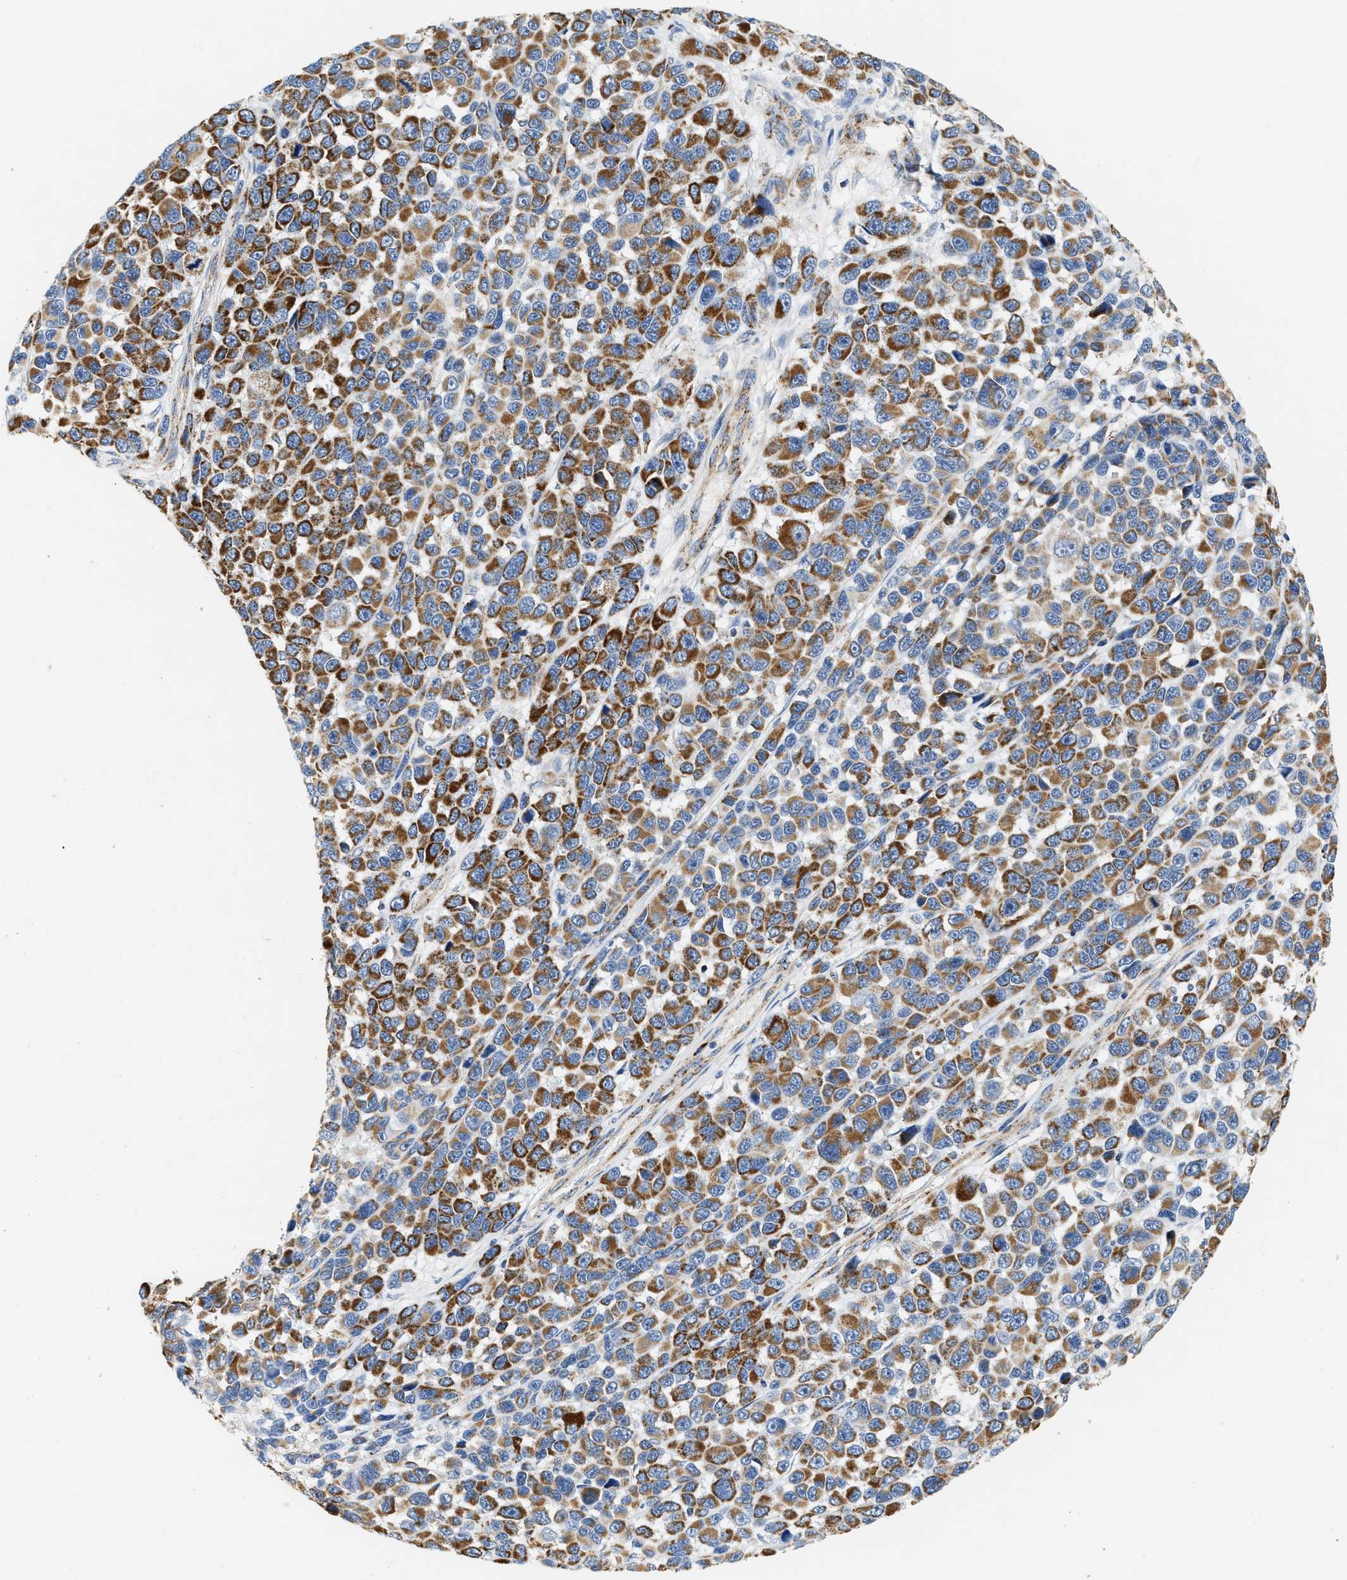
{"staining": {"intensity": "moderate", "quantity": ">75%", "location": "cytoplasmic/membranous"}, "tissue": "melanoma", "cell_type": "Tumor cells", "image_type": "cancer", "snomed": [{"axis": "morphology", "description": "Malignant melanoma, NOS"}, {"axis": "topography", "description": "Skin"}], "caption": "A micrograph showing moderate cytoplasmic/membranous staining in approximately >75% of tumor cells in melanoma, as visualized by brown immunohistochemical staining.", "gene": "SHMT2", "patient": {"sex": "male", "age": 53}}